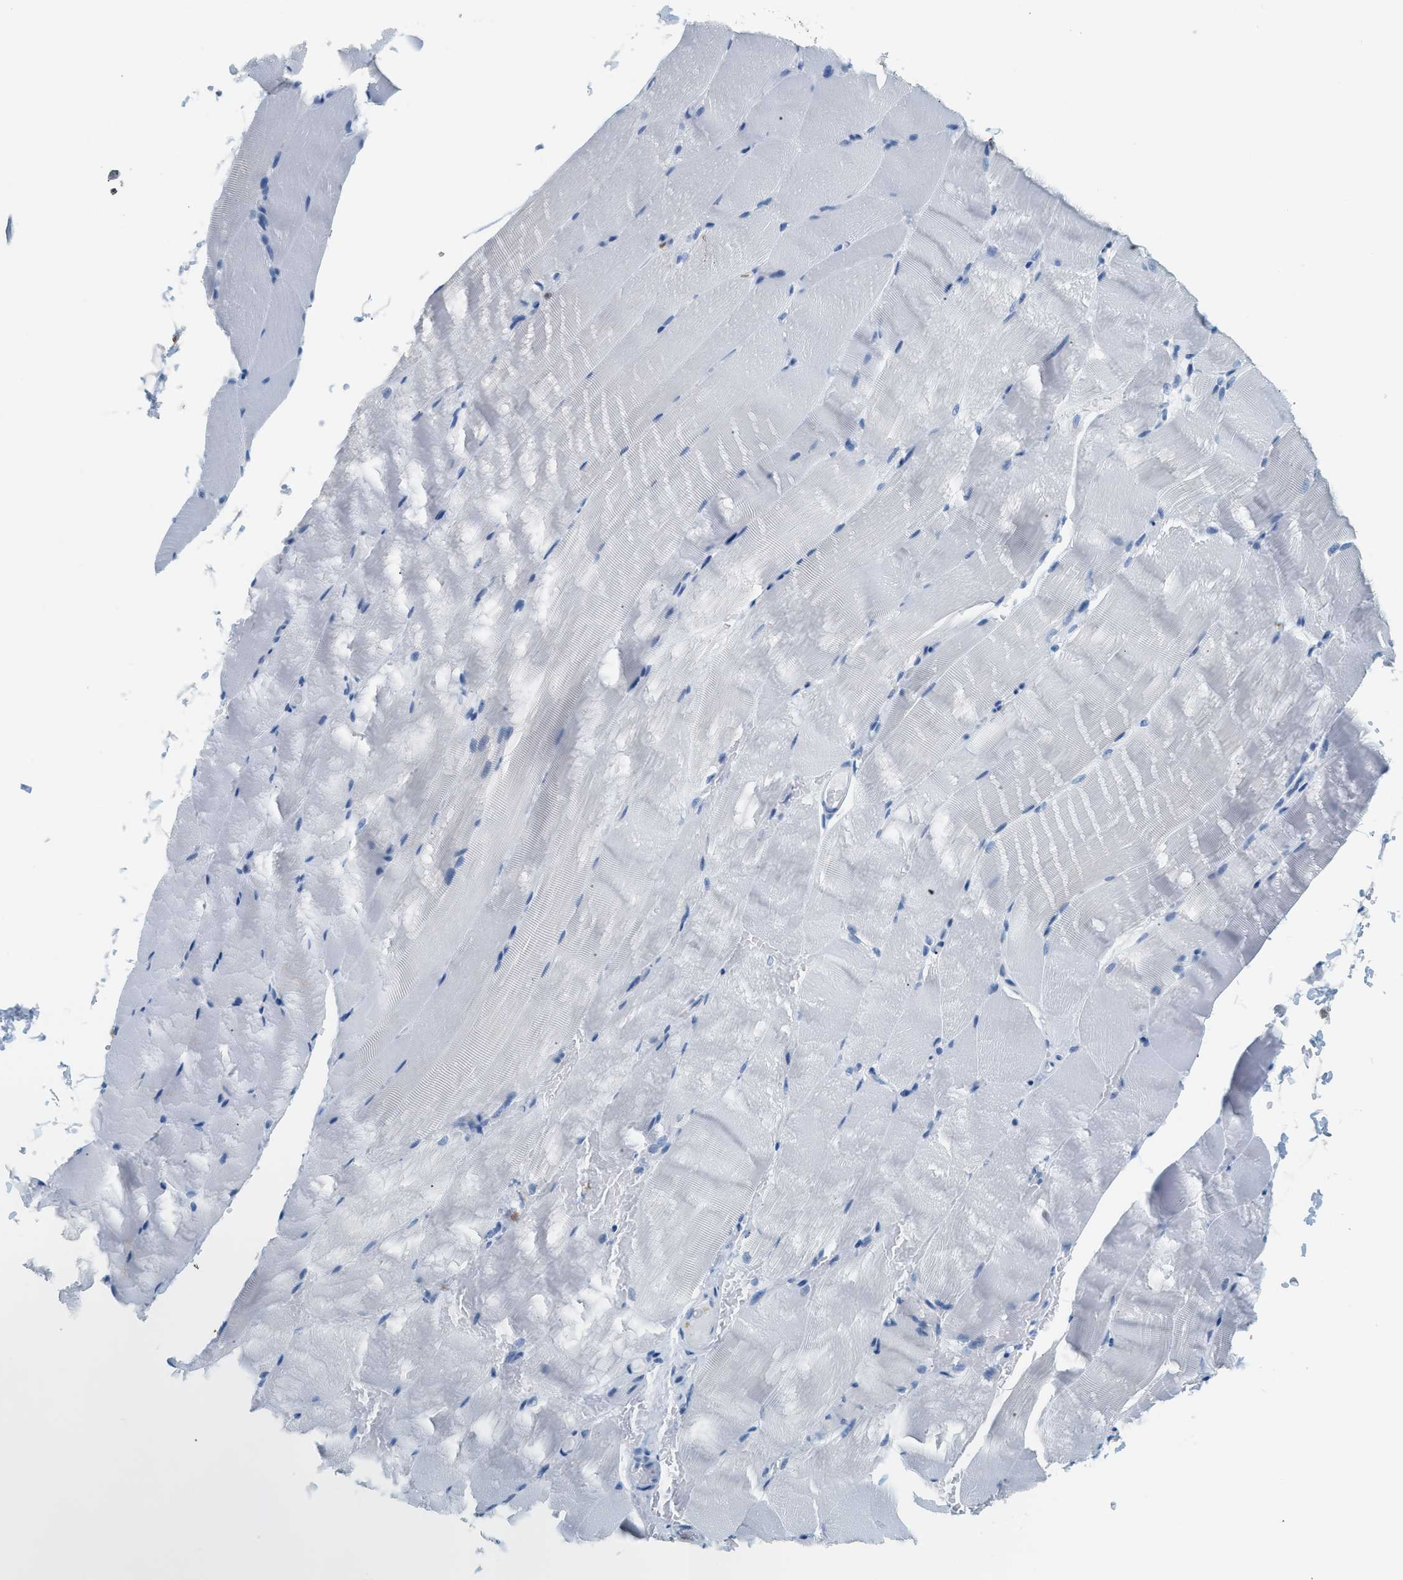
{"staining": {"intensity": "negative", "quantity": "none", "location": "none"}, "tissue": "skeletal muscle", "cell_type": "Myocytes", "image_type": "normal", "snomed": [{"axis": "morphology", "description": "Normal tissue, NOS"}, {"axis": "topography", "description": "Skeletal muscle"}, {"axis": "topography", "description": "Parathyroid gland"}], "caption": "Skeletal muscle was stained to show a protein in brown. There is no significant expression in myocytes.", "gene": "LCN2", "patient": {"sex": "female", "age": 37}}